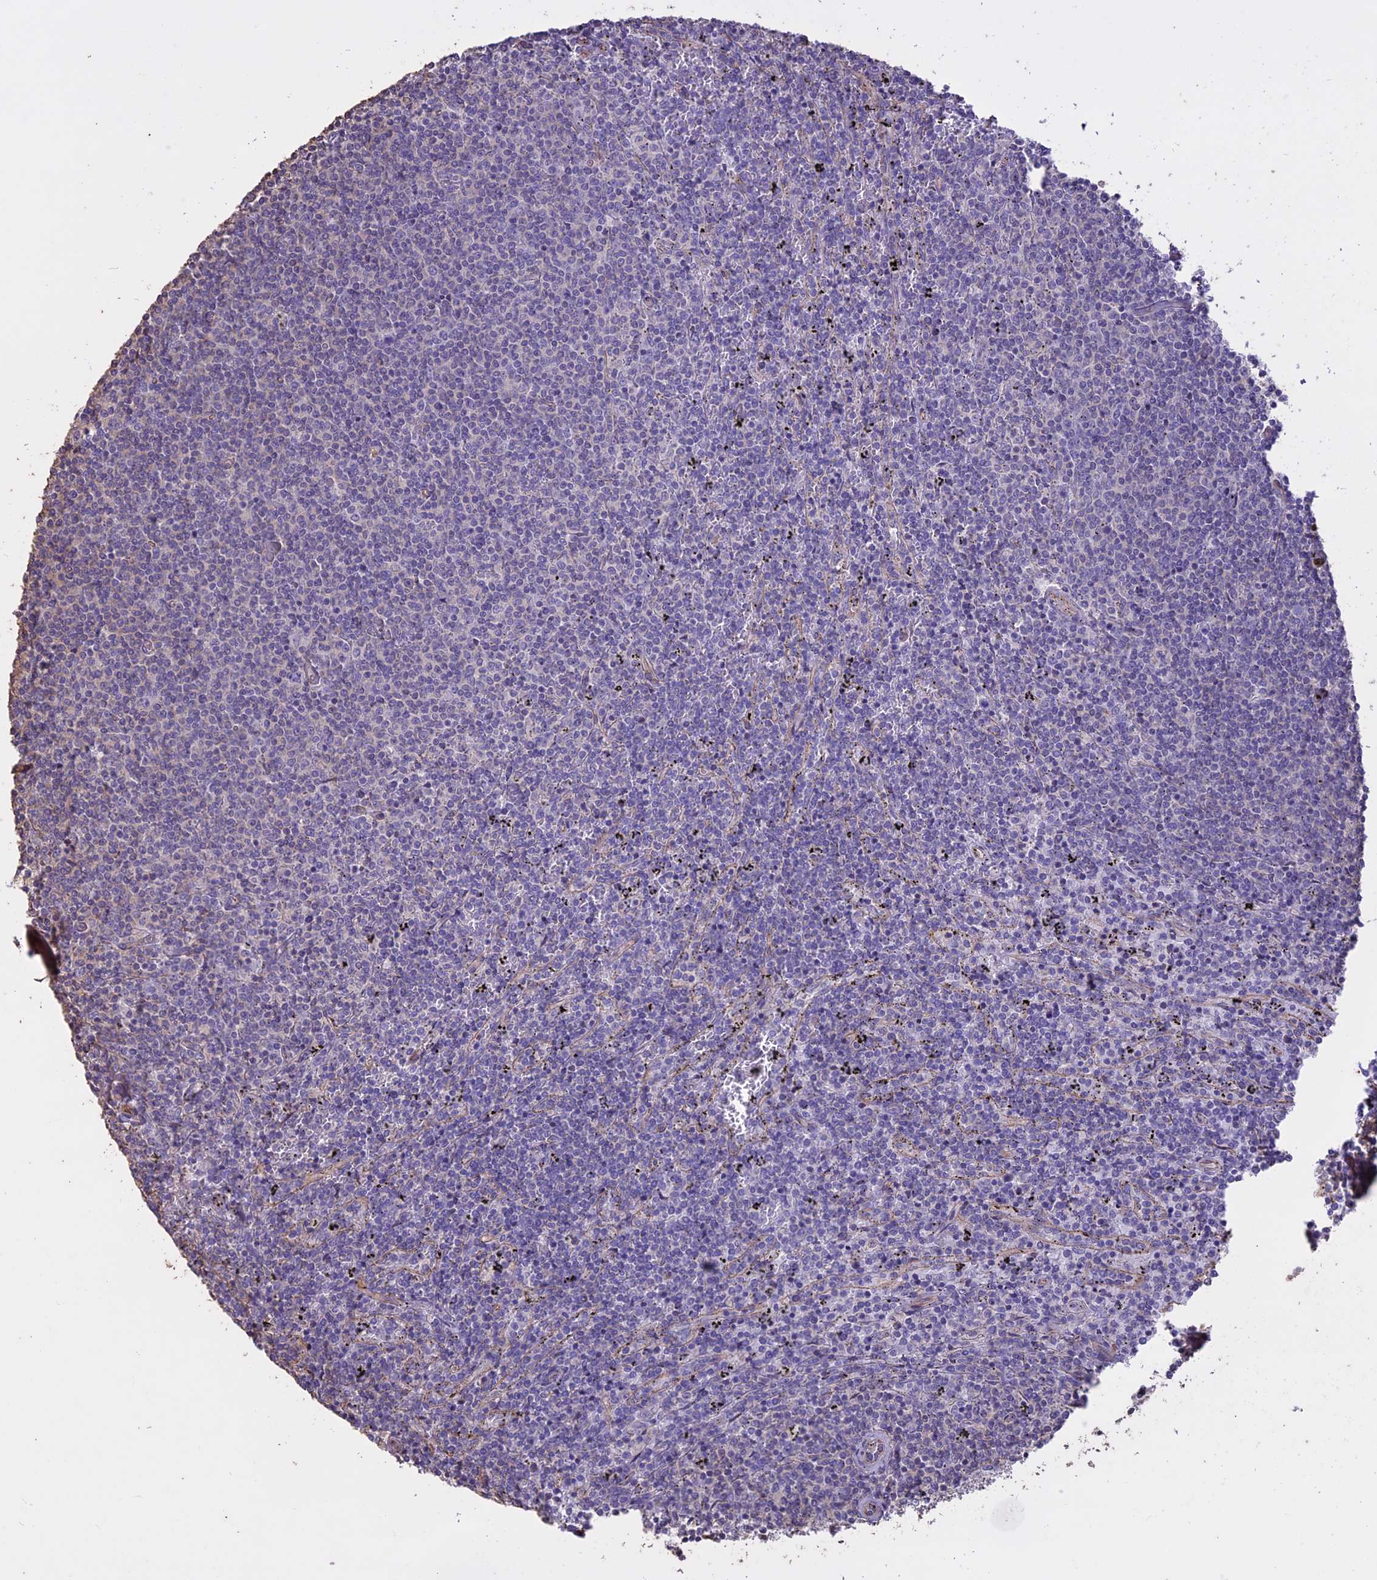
{"staining": {"intensity": "negative", "quantity": "none", "location": "none"}, "tissue": "lymphoma", "cell_type": "Tumor cells", "image_type": "cancer", "snomed": [{"axis": "morphology", "description": "Malignant lymphoma, non-Hodgkin's type, Low grade"}, {"axis": "topography", "description": "Spleen"}], "caption": "Human lymphoma stained for a protein using immunohistochemistry reveals no positivity in tumor cells.", "gene": "CCDC148", "patient": {"sex": "female", "age": 50}}